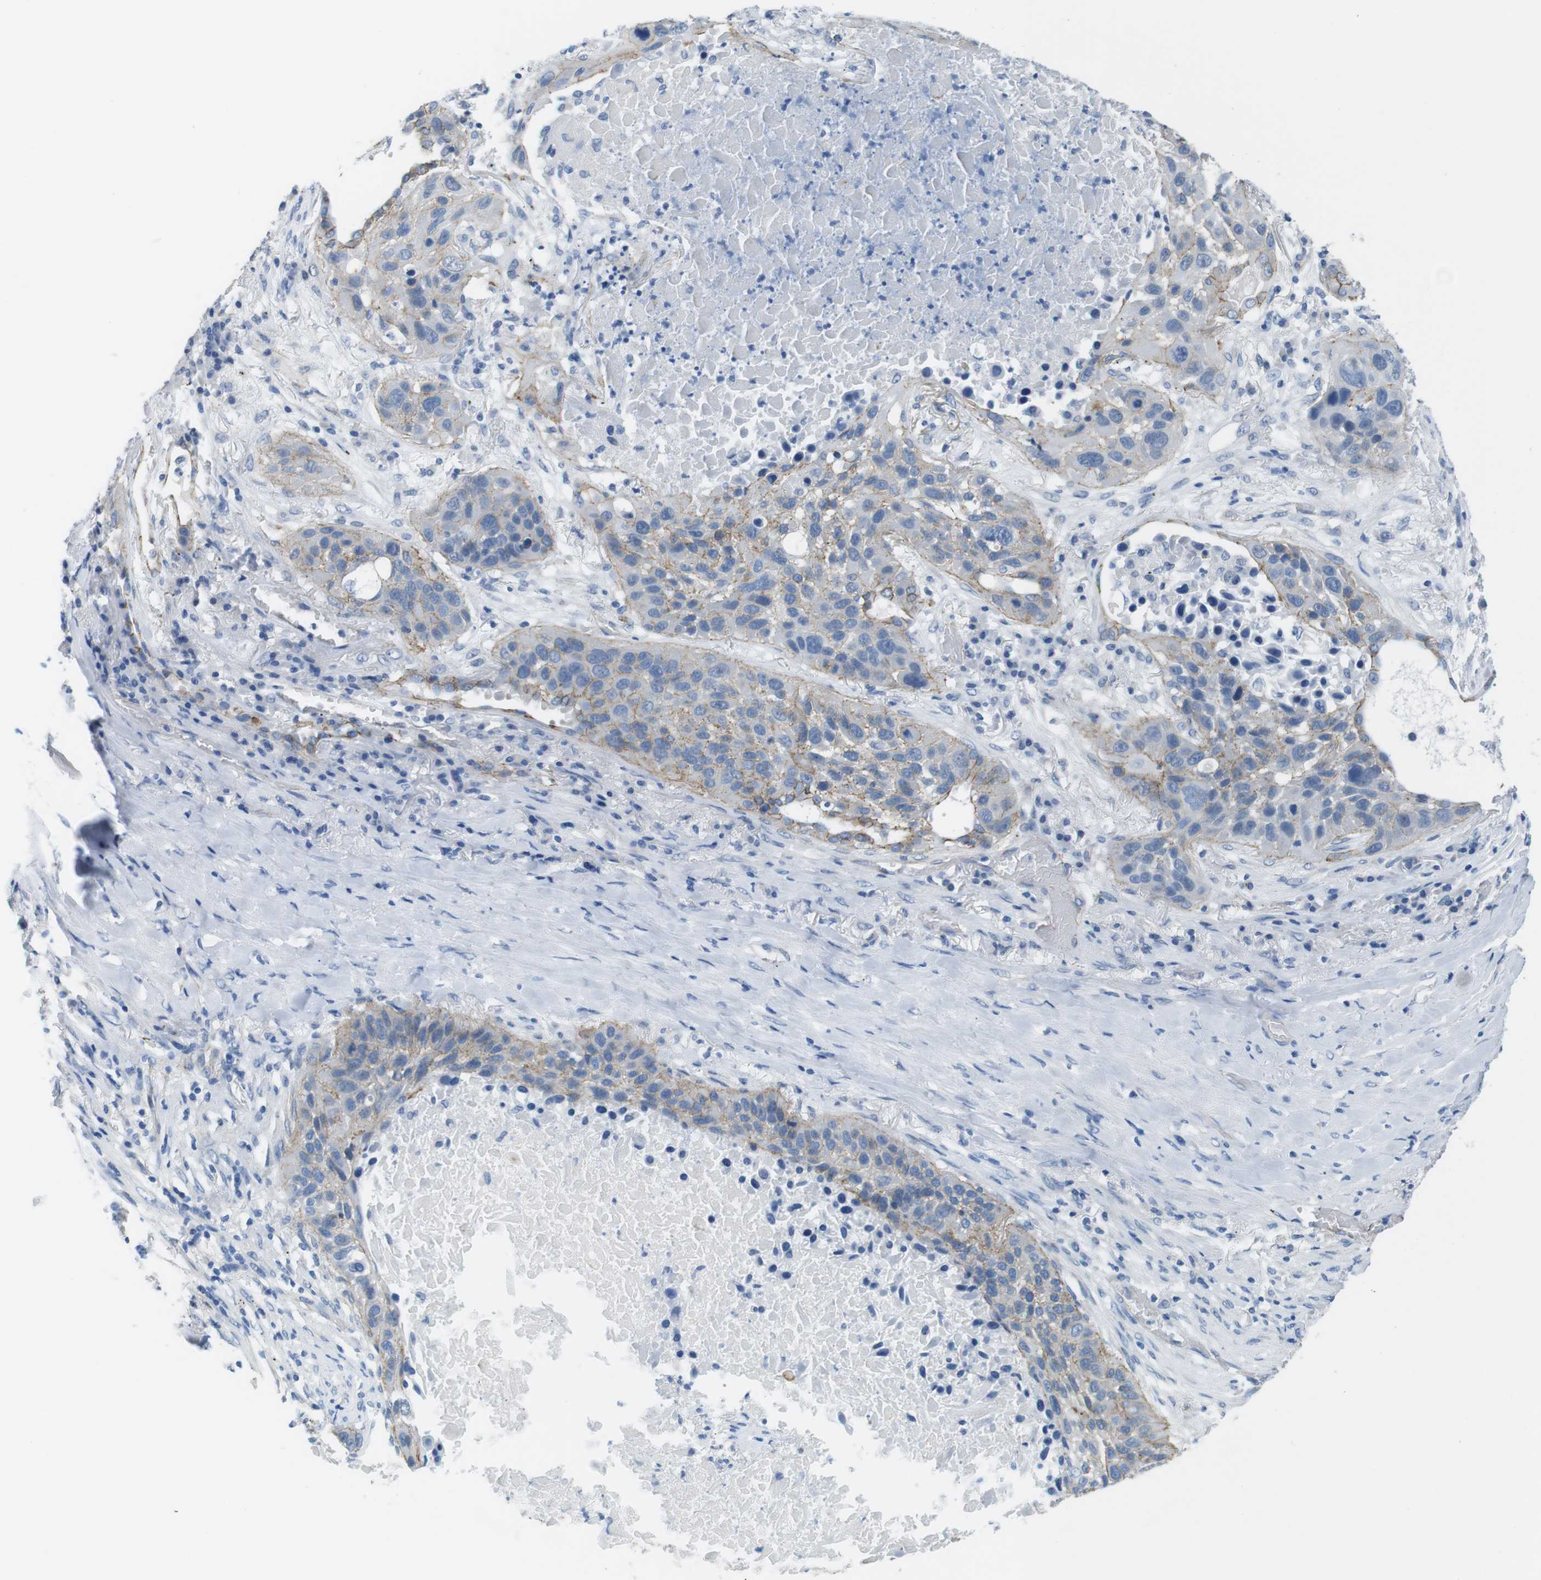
{"staining": {"intensity": "weak", "quantity": ">75%", "location": "cytoplasmic/membranous"}, "tissue": "lung cancer", "cell_type": "Tumor cells", "image_type": "cancer", "snomed": [{"axis": "morphology", "description": "Squamous cell carcinoma, NOS"}, {"axis": "topography", "description": "Lung"}], "caption": "Protein analysis of lung cancer tissue displays weak cytoplasmic/membranous positivity in about >75% of tumor cells. (Stains: DAB in brown, nuclei in blue, Microscopy: brightfield microscopy at high magnification).", "gene": "SLC6A6", "patient": {"sex": "male", "age": 57}}